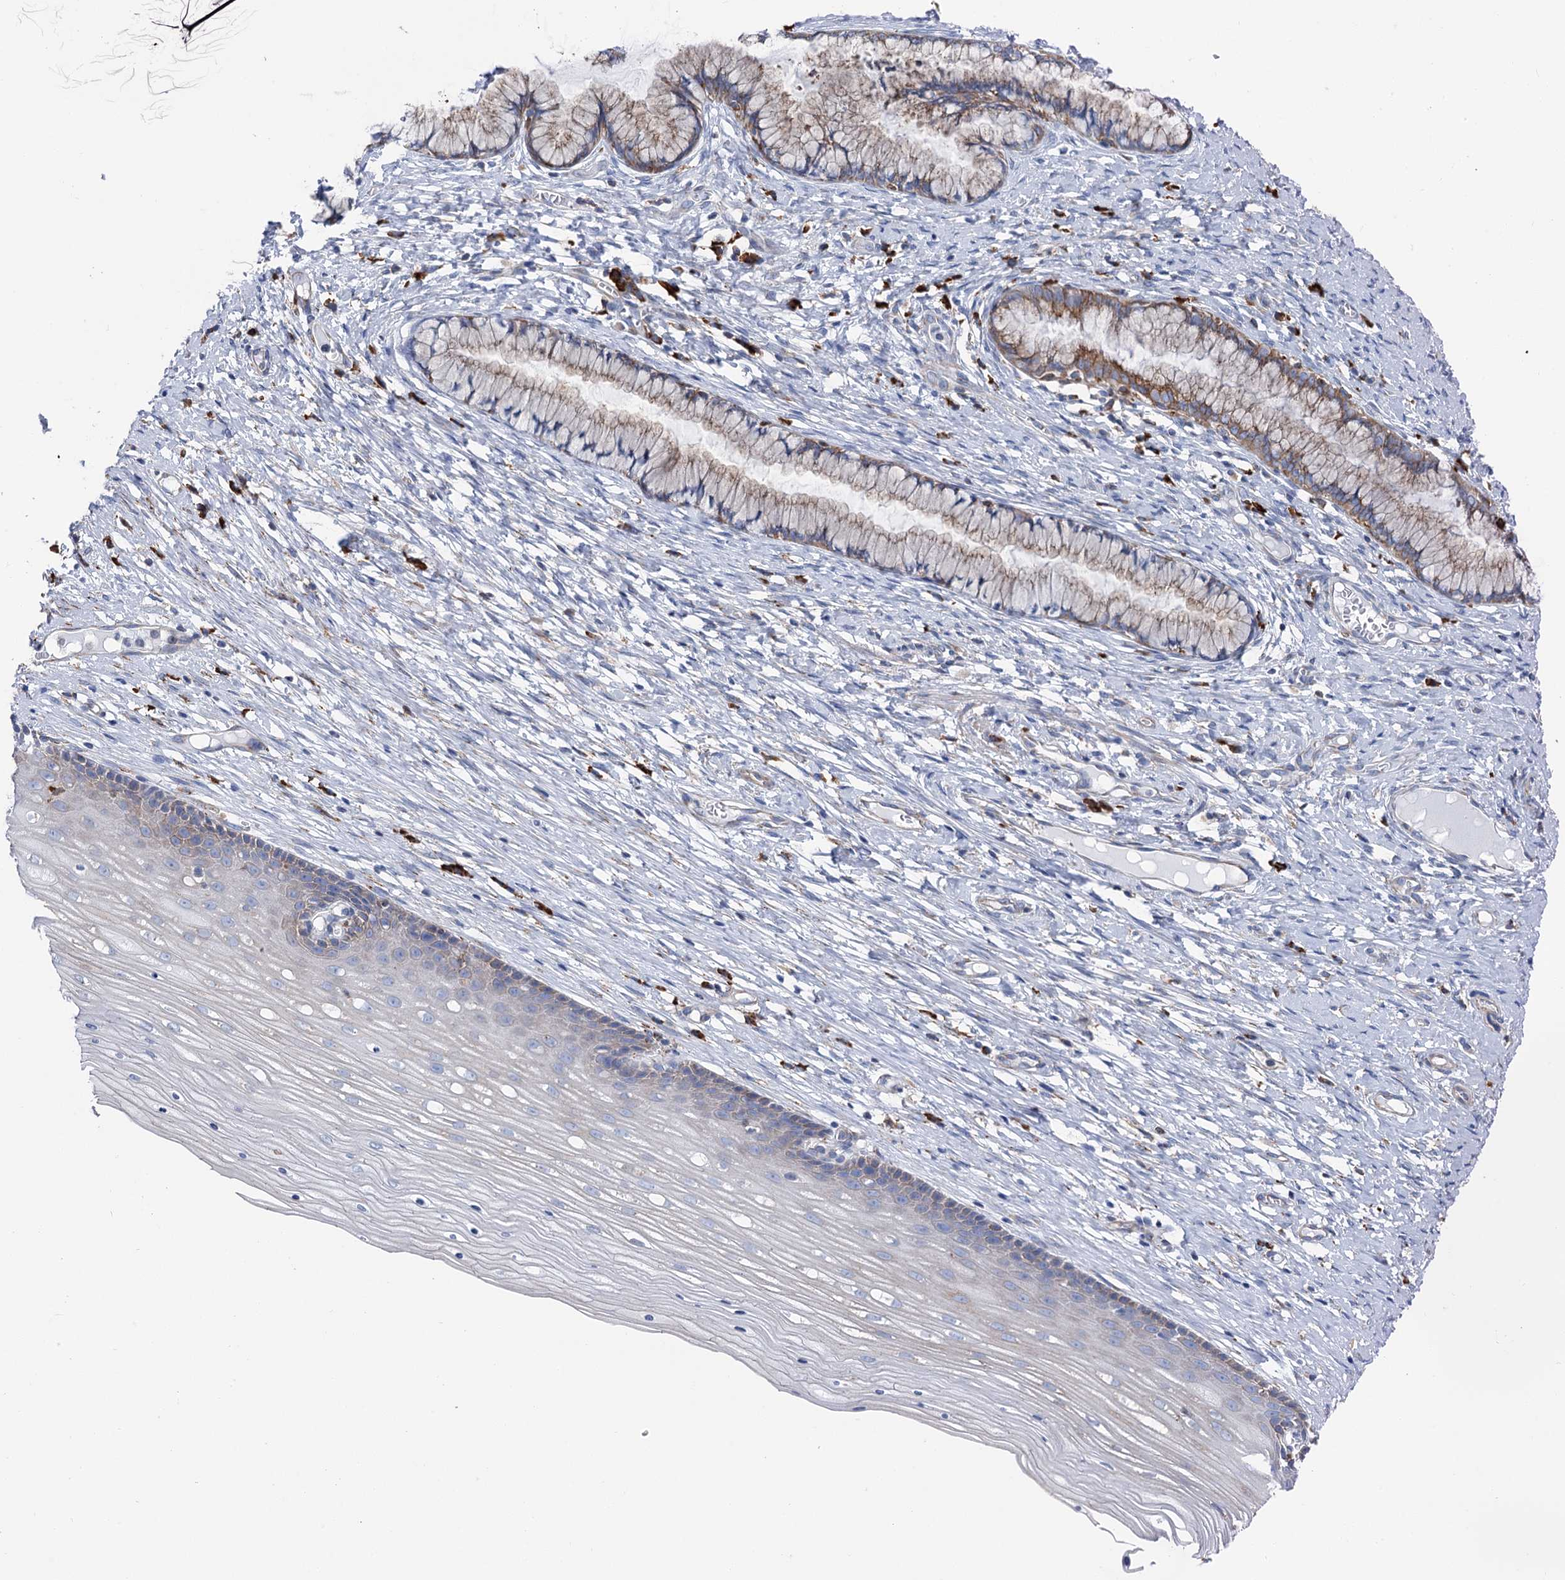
{"staining": {"intensity": "moderate", "quantity": "<25%", "location": "cytoplasmic/membranous"}, "tissue": "cervix", "cell_type": "Glandular cells", "image_type": "normal", "snomed": [{"axis": "morphology", "description": "Normal tissue, NOS"}, {"axis": "topography", "description": "Cervix"}], "caption": "IHC image of unremarkable cervix stained for a protein (brown), which exhibits low levels of moderate cytoplasmic/membranous positivity in approximately <25% of glandular cells.", "gene": "SHE", "patient": {"sex": "female", "age": 42}}